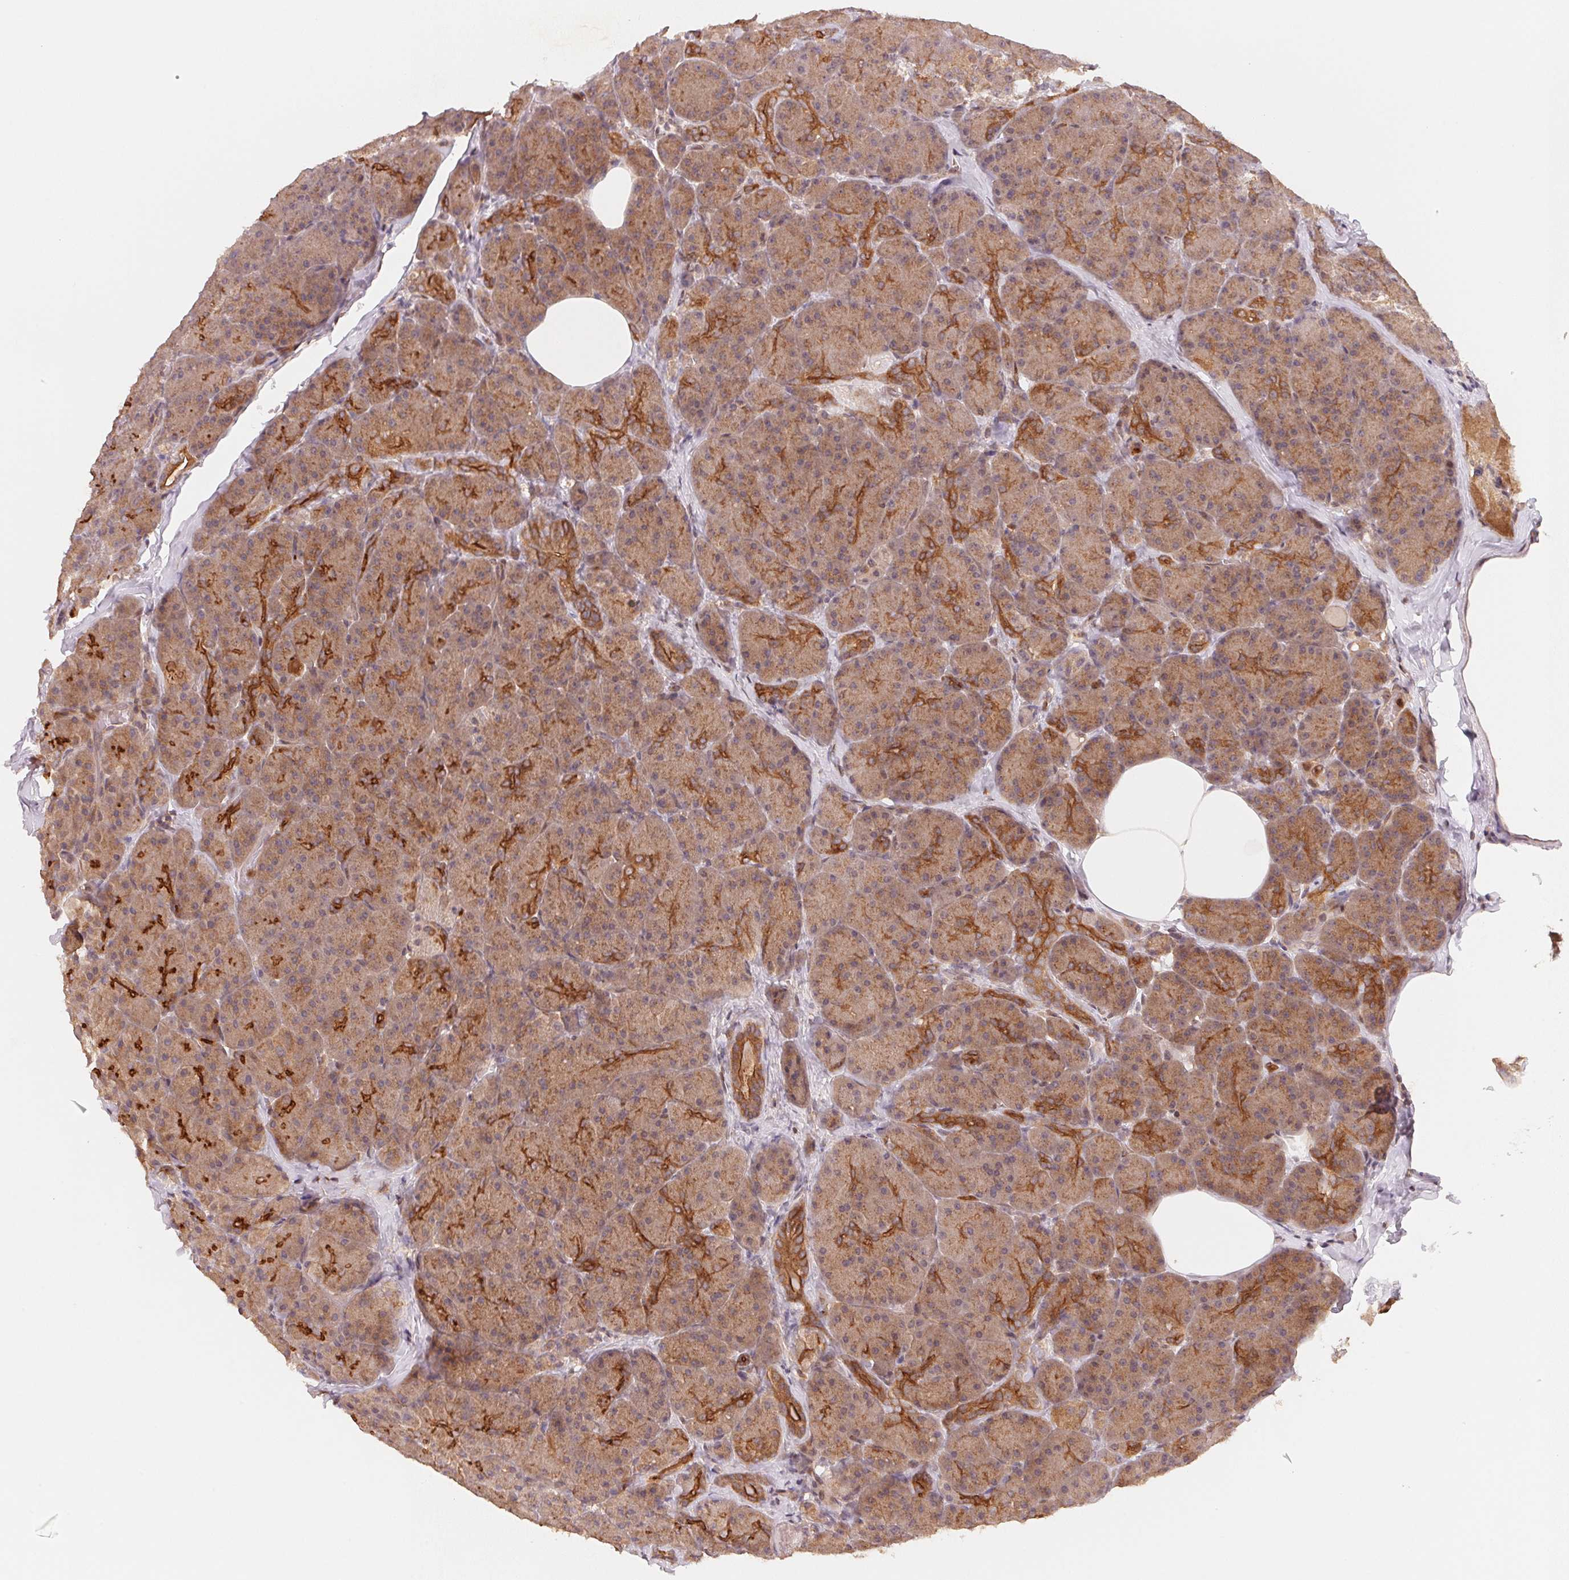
{"staining": {"intensity": "moderate", "quantity": "25%-75%", "location": "cytoplasmic/membranous"}, "tissue": "pancreas", "cell_type": "Exocrine glandular cells", "image_type": "normal", "snomed": [{"axis": "morphology", "description": "Normal tissue, NOS"}, {"axis": "topography", "description": "Pancreas"}], "caption": "Protein staining of unremarkable pancreas exhibits moderate cytoplasmic/membranous positivity in approximately 25%-75% of exocrine glandular cells.", "gene": "CCDC102B", "patient": {"sex": "male", "age": 57}}